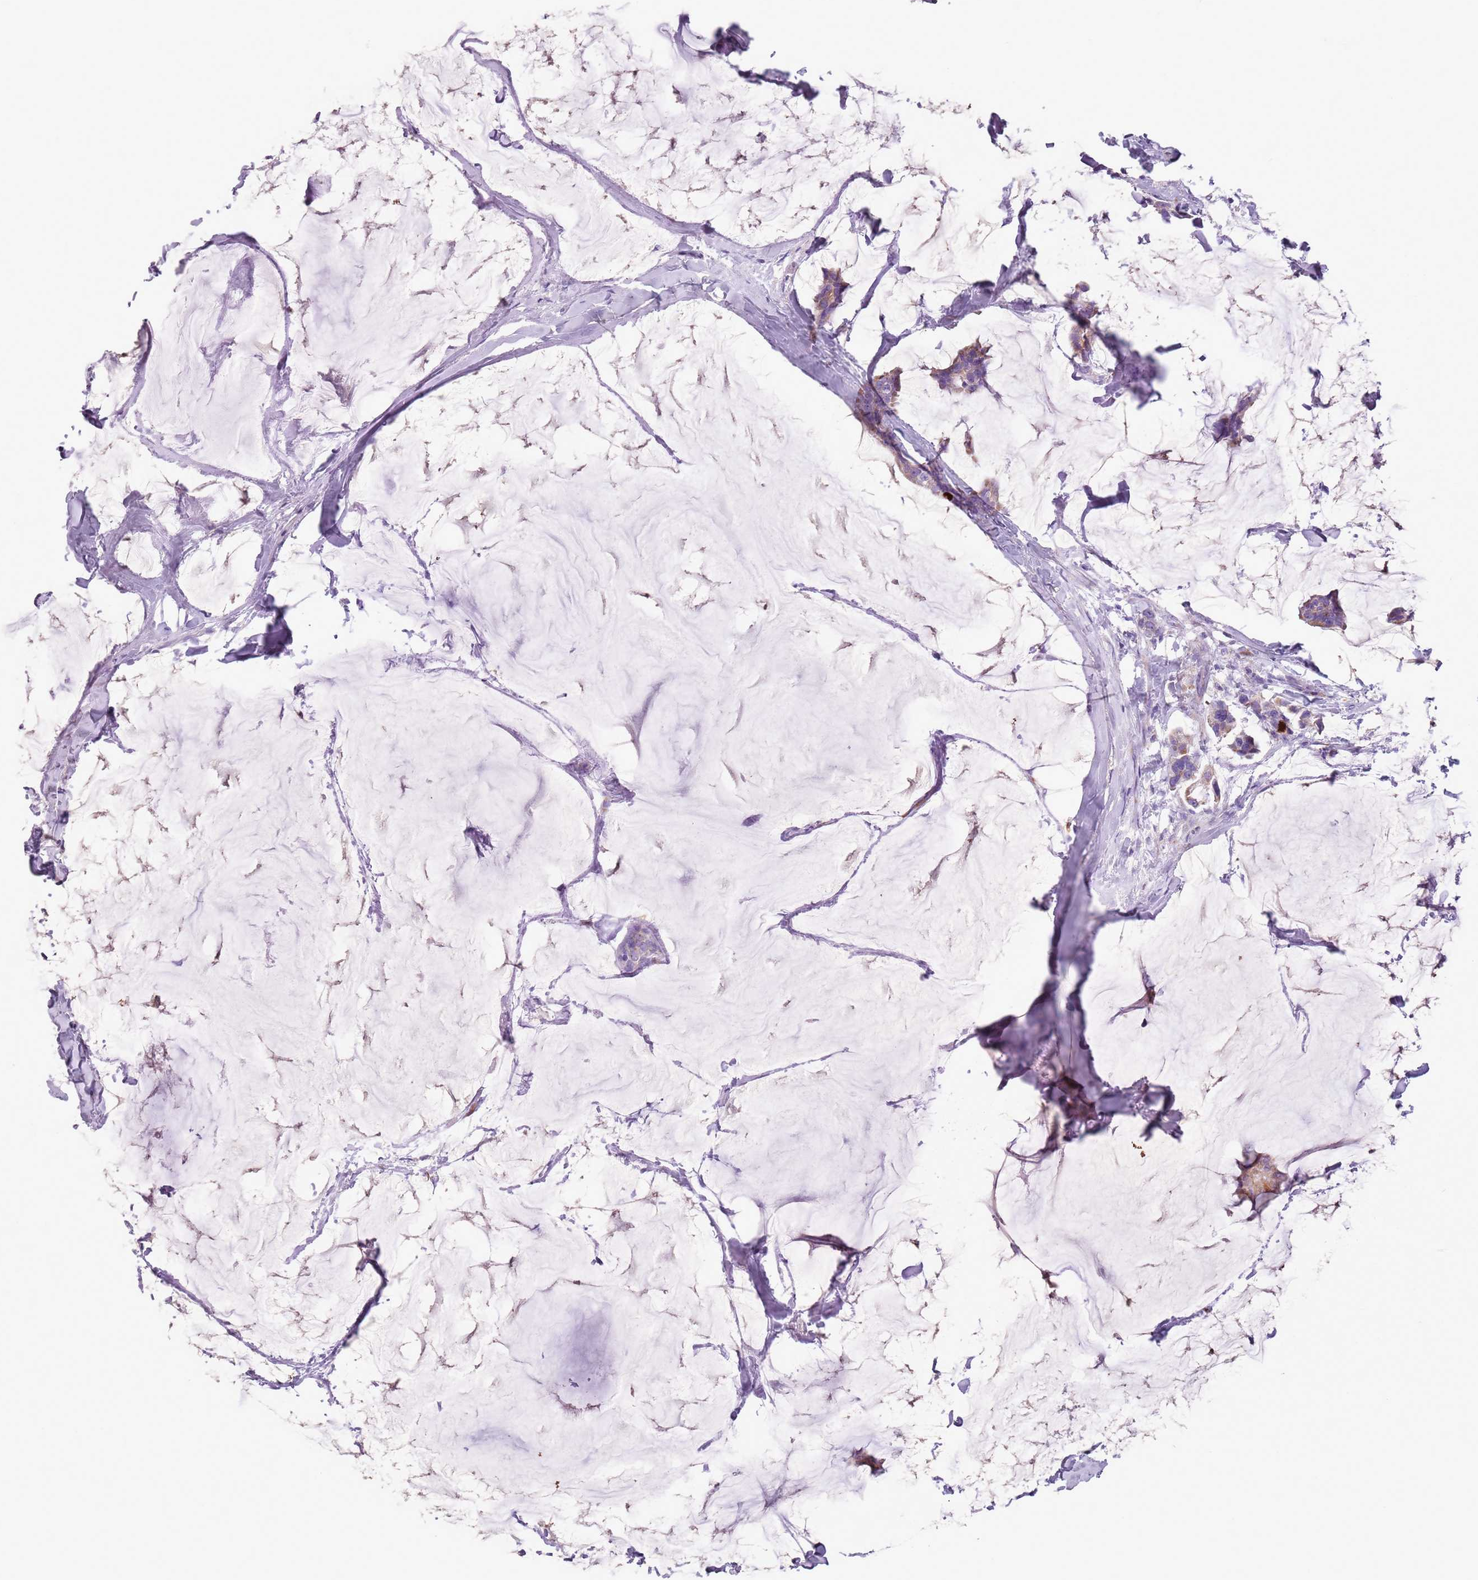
{"staining": {"intensity": "moderate", "quantity": "25%-75%", "location": "cytoplasmic/membranous"}, "tissue": "breast cancer", "cell_type": "Tumor cells", "image_type": "cancer", "snomed": [{"axis": "morphology", "description": "Duct carcinoma"}, {"axis": "topography", "description": "Breast"}], "caption": "High-magnification brightfield microscopy of breast cancer stained with DAB (brown) and counterstained with hematoxylin (blue). tumor cells exhibit moderate cytoplasmic/membranous staining is appreciated in approximately25%-75% of cells. (DAB (3,3'-diaminobenzidine) IHC with brightfield microscopy, high magnification).", "gene": "HYOU1", "patient": {"sex": "female", "age": 93}}